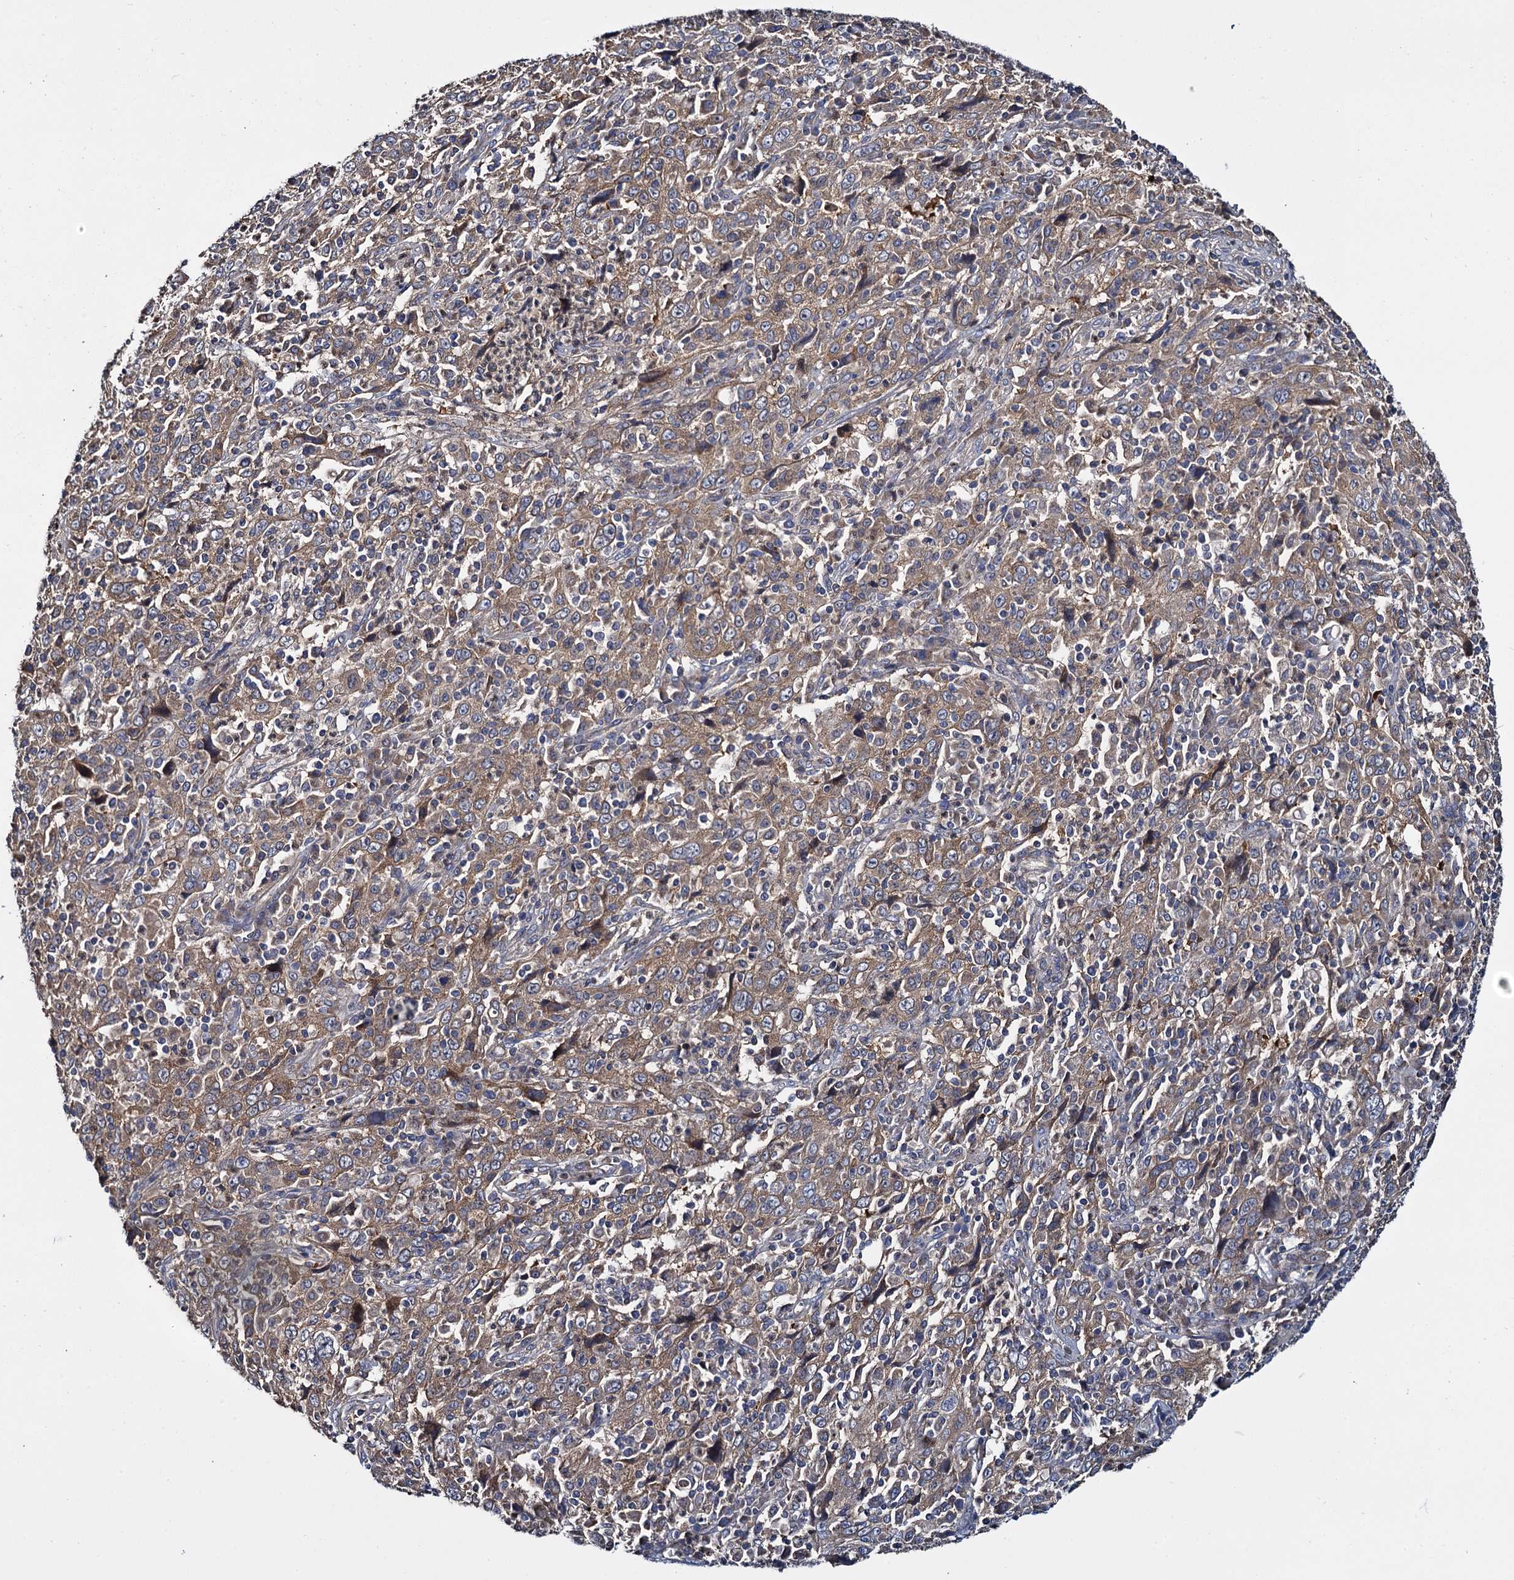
{"staining": {"intensity": "weak", "quantity": ">75%", "location": "cytoplasmic/membranous"}, "tissue": "cervical cancer", "cell_type": "Tumor cells", "image_type": "cancer", "snomed": [{"axis": "morphology", "description": "Squamous cell carcinoma, NOS"}, {"axis": "topography", "description": "Cervix"}], "caption": "This image displays IHC staining of cervical cancer (squamous cell carcinoma), with low weak cytoplasmic/membranous expression in approximately >75% of tumor cells.", "gene": "CEP192", "patient": {"sex": "female", "age": 46}}